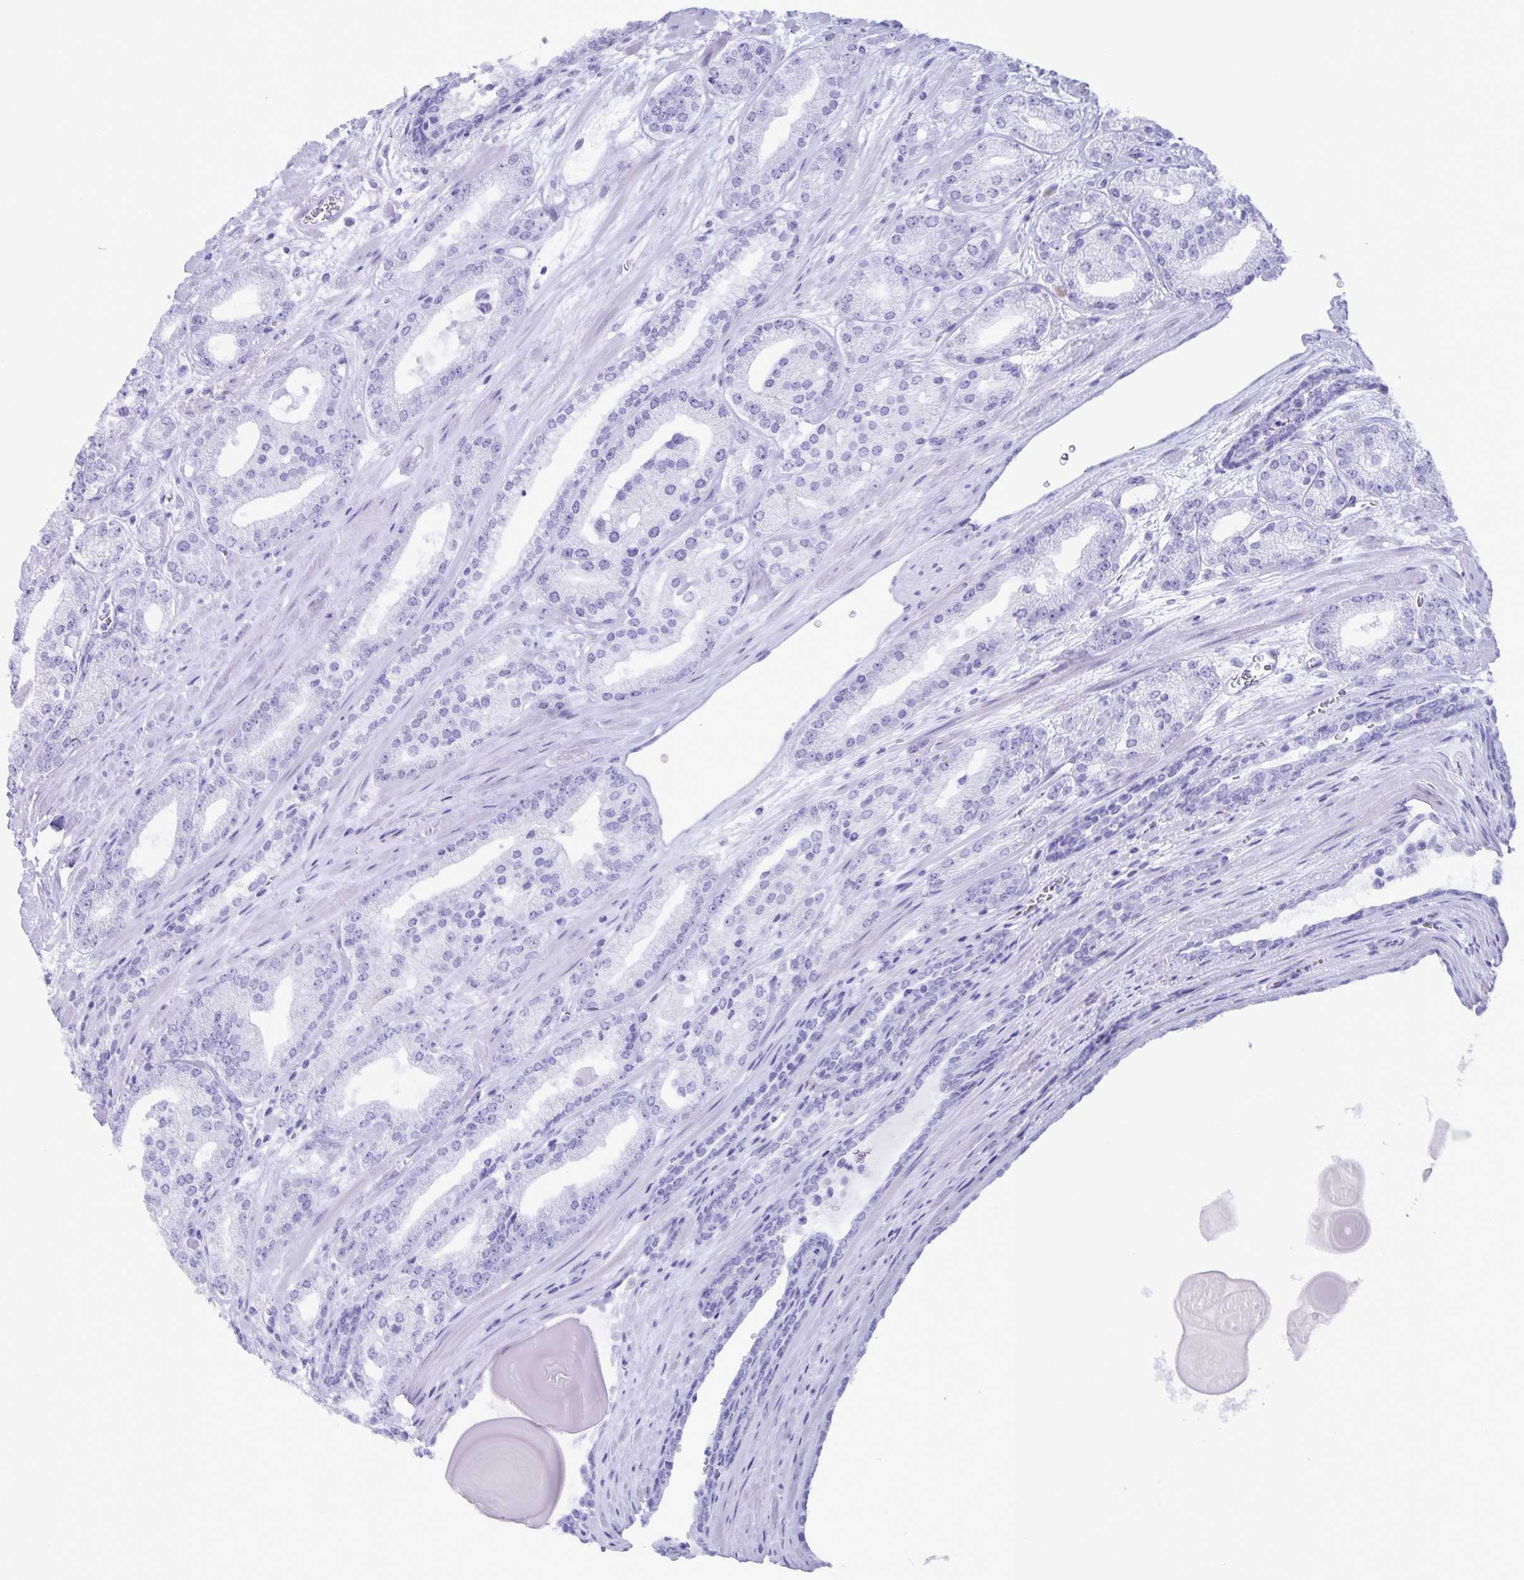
{"staining": {"intensity": "negative", "quantity": "none", "location": "none"}, "tissue": "prostate cancer", "cell_type": "Tumor cells", "image_type": "cancer", "snomed": [{"axis": "morphology", "description": "Adenocarcinoma, High grade"}, {"axis": "topography", "description": "Prostate"}], "caption": "This is an immunohistochemistry (IHC) histopathology image of prostate adenocarcinoma (high-grade). There is no expression in tumor cells.", "gene": "AQP4", "patient": {"sex": "male", "age": 64}}